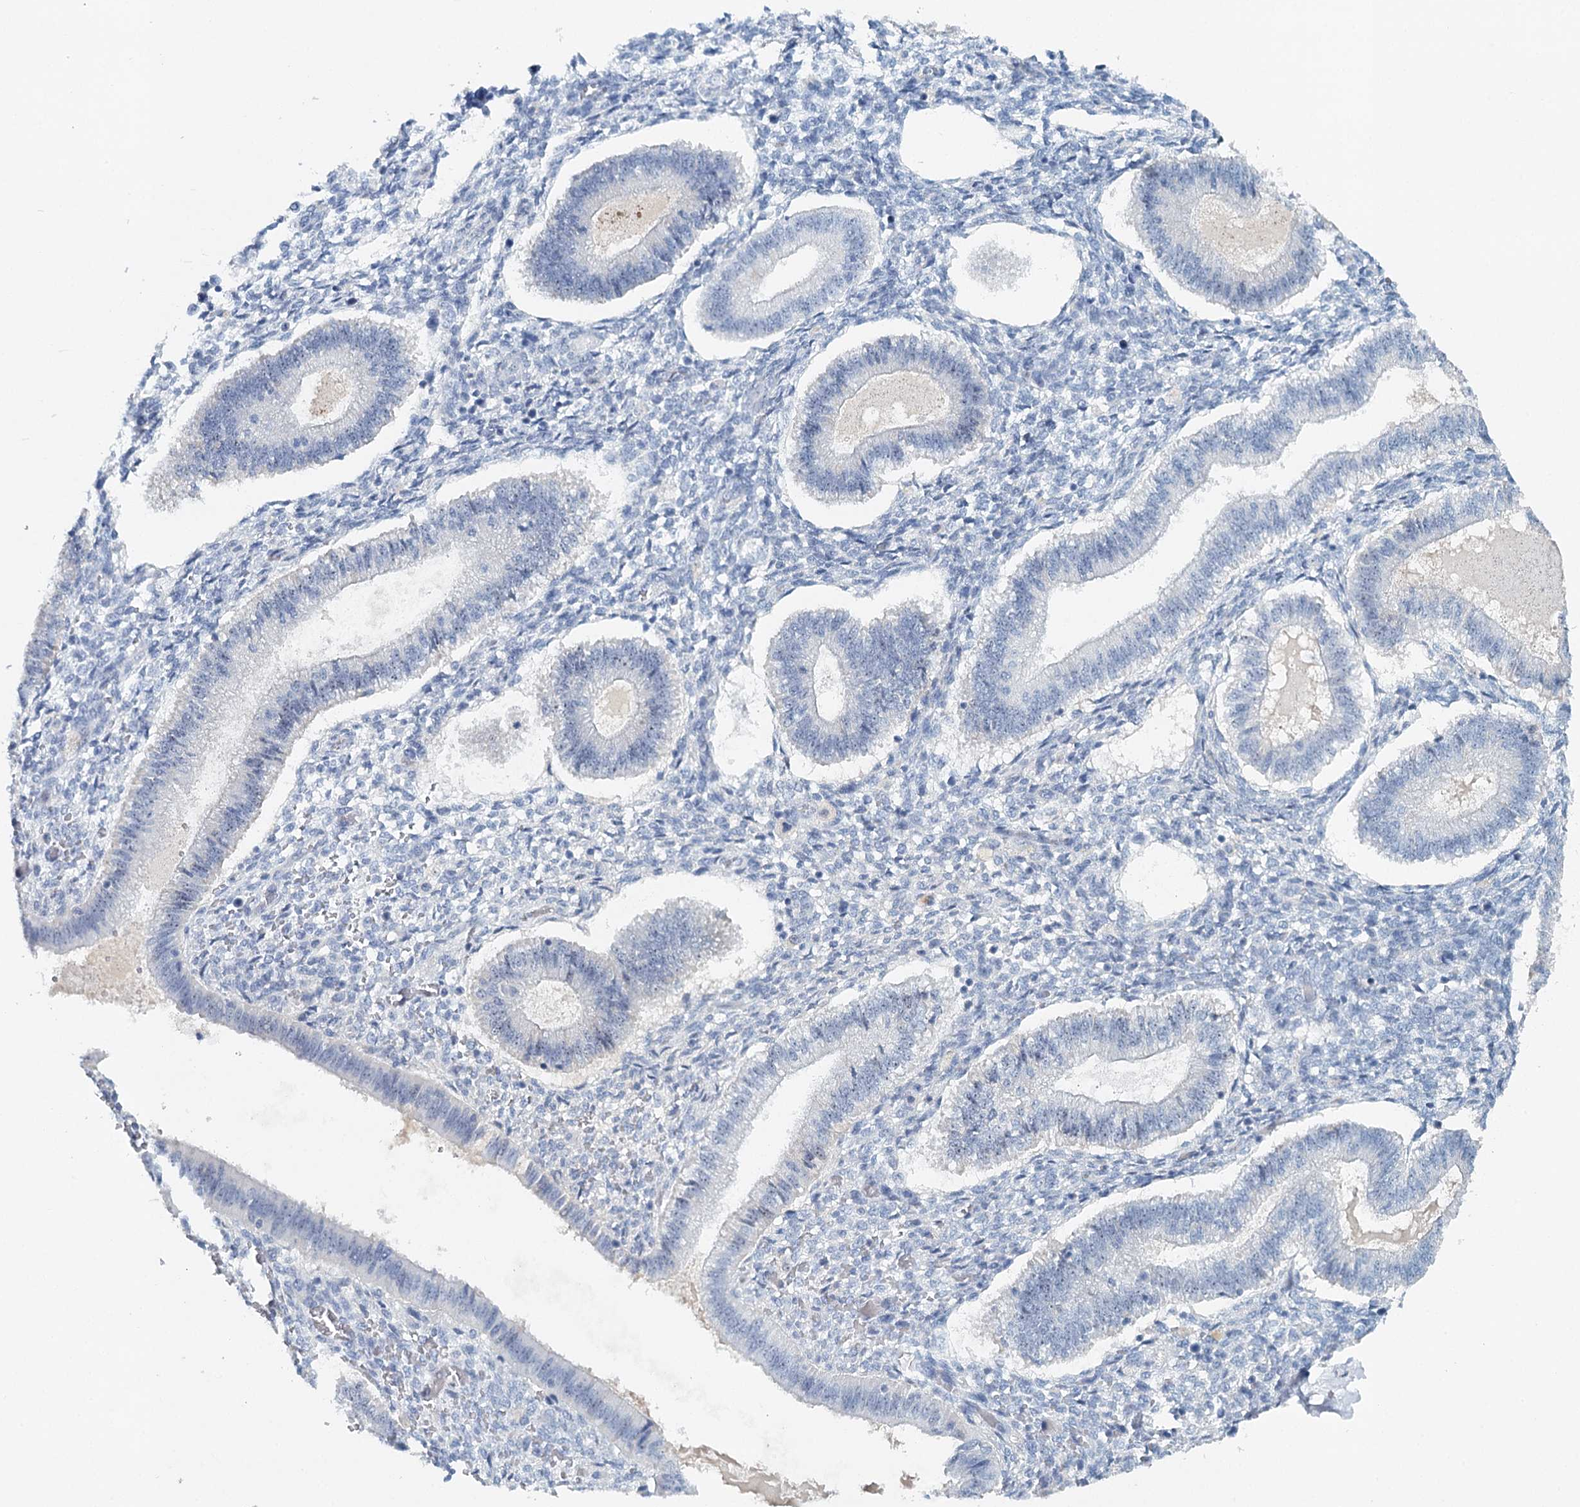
{"staining": {"intensity": "weak", "quantity": "<25%", "location": "cytoplasmic/membranous"}, "tissue": "endometrium", "cell_type": "Cells in endometrial stroma", "image_type": "normal", "snomed": [{"axis": "morphology", "description": "Normal tissue, NOS"}, {"axis": "topography", "description": "Endometrium"}], "caption": "Immunohistochemistry (IHC) of unremarkable endometrium shows no expression in cells in endometrial stroma.", "gene": "RBM43", "patient": {"sex": "female", "age": 25}}